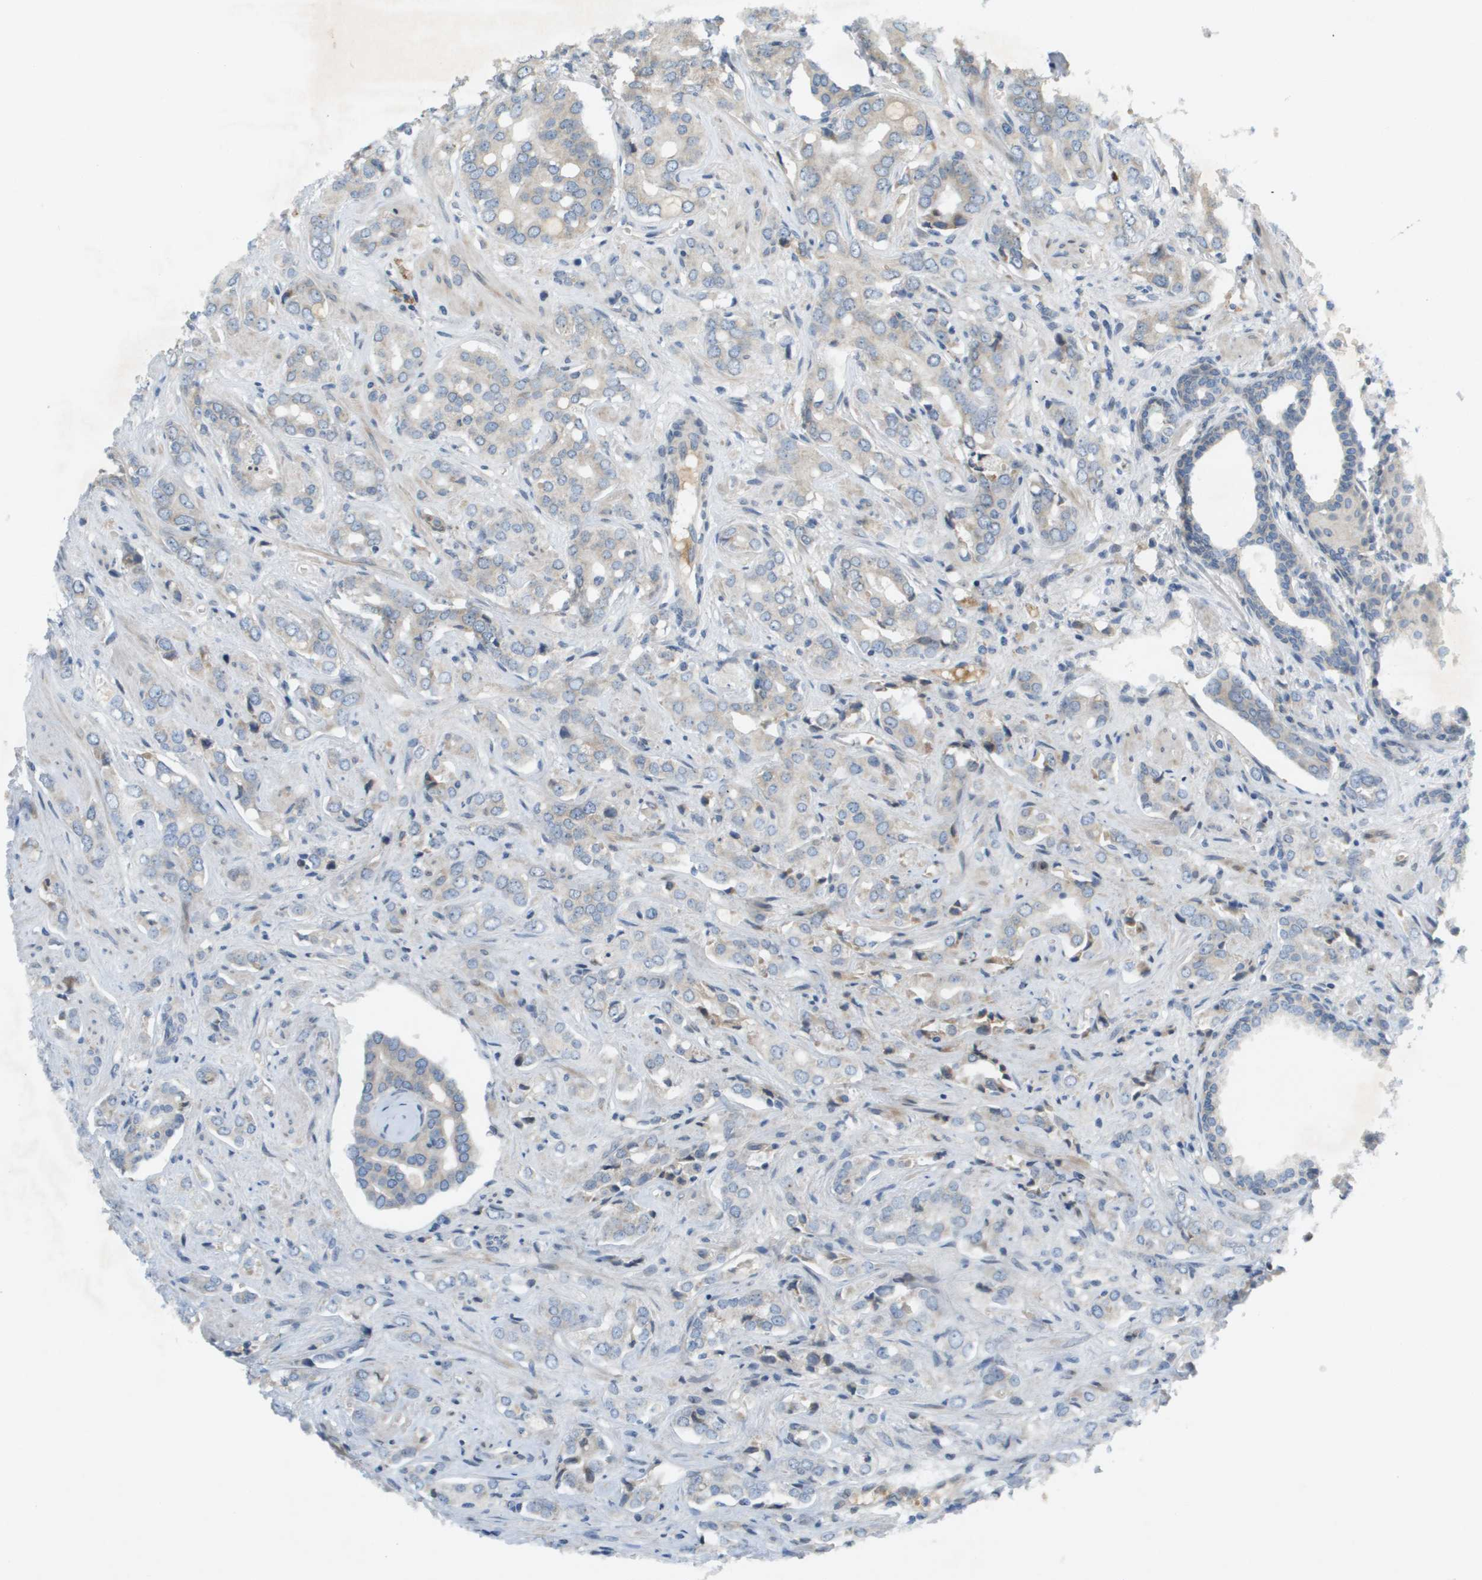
{"staining": {"intensity": "weak", "quantity": "<25%", "location": "cytoplasmic/membranous"}, "tissue": "prostate cancer", "cell_type": "Tumor cells", "image_type": "cancer", "snomed": [{"axis": "morphology", "description": "Adenocarcinoma, High grade"}, {"axis": "topography", "description": "Prostate"}], "caption": "Prostate adenocarcinoma (high-grade) was stained to show a protein in brown. There is no significant expression in tumor cells.", "gene": "CACNB4", "patient": {"sex": "male", "age": 52}}